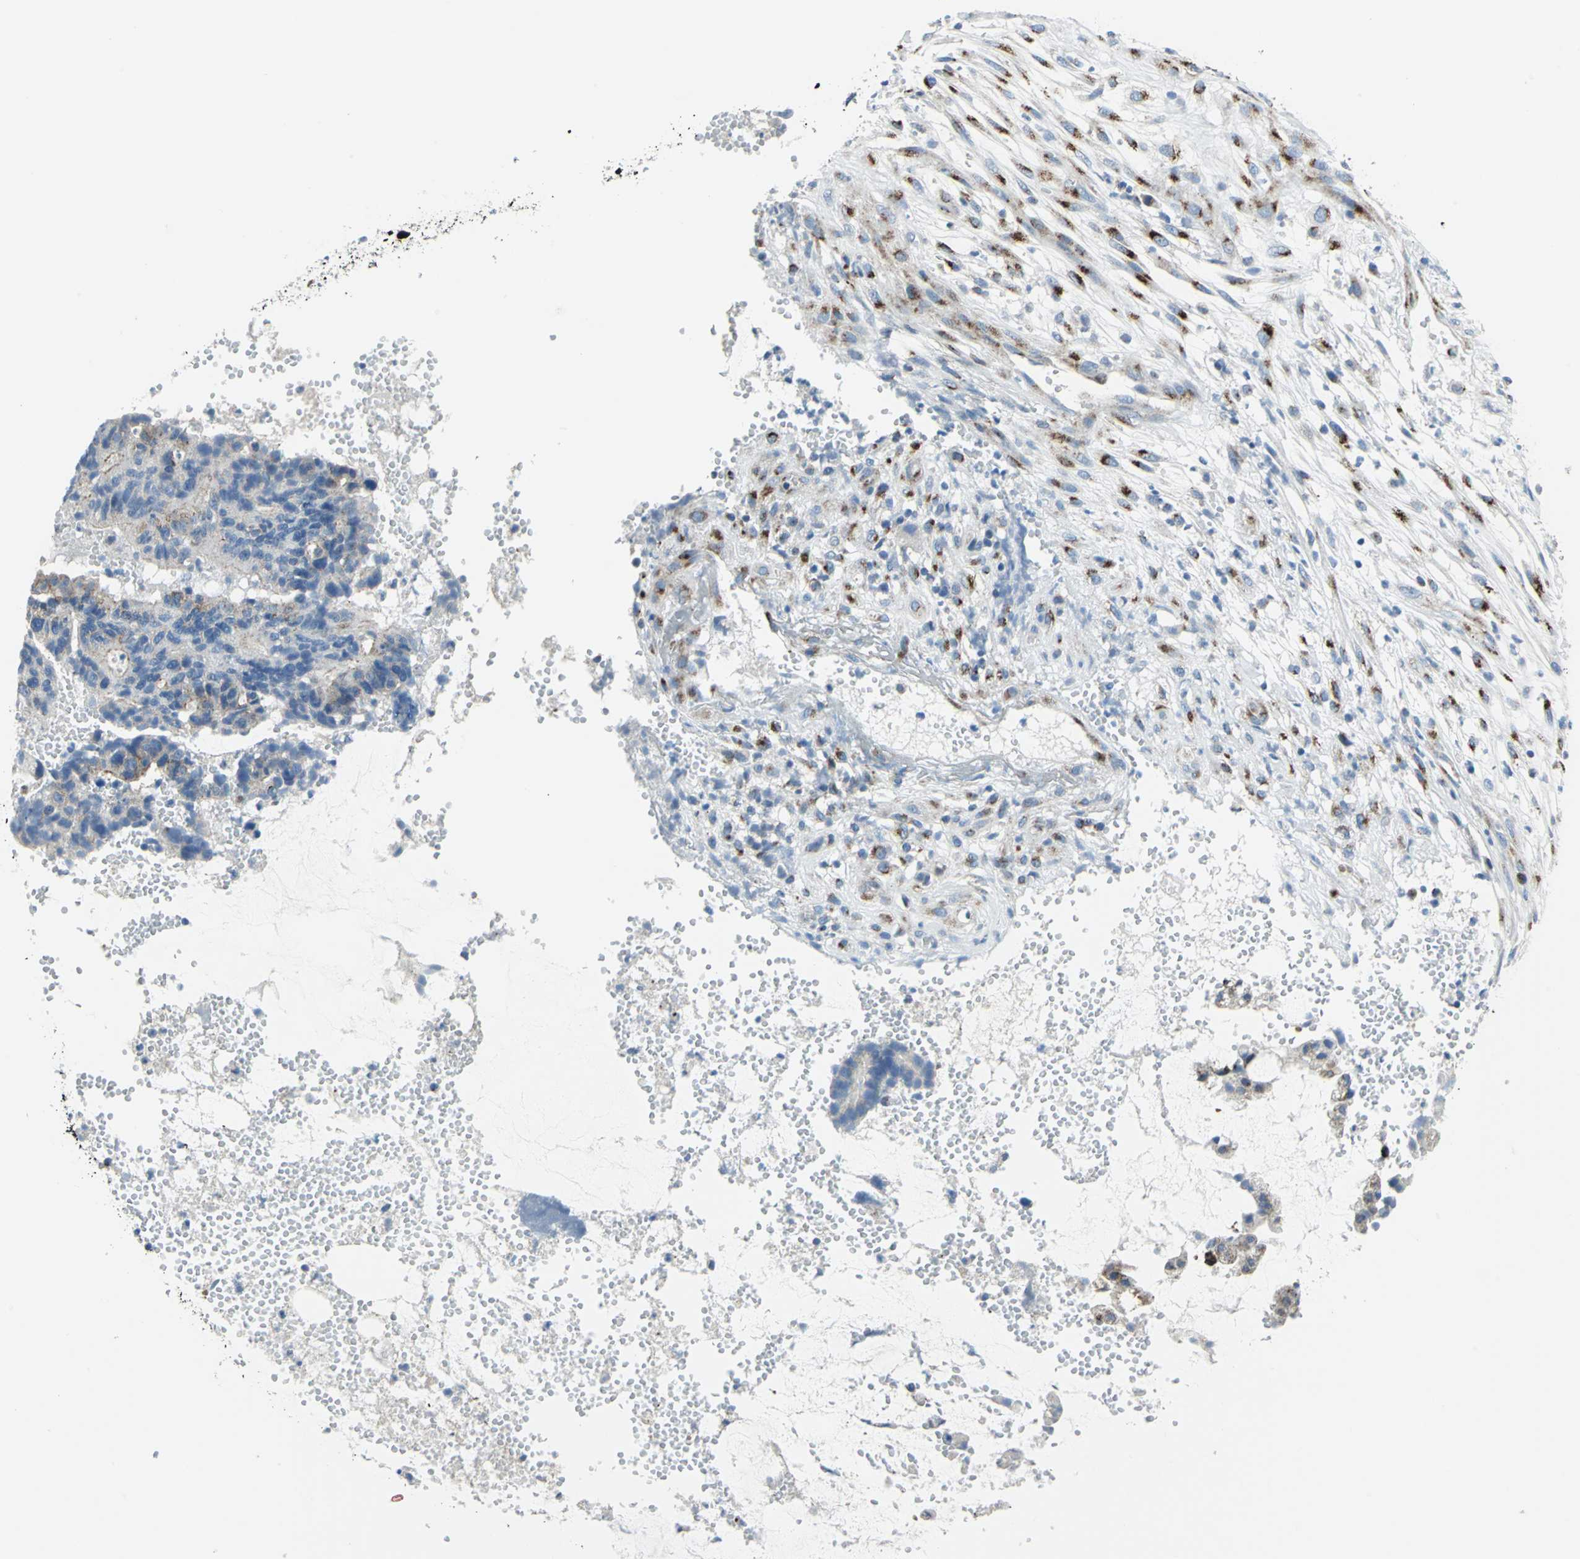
{"staining": {"intensity": "moderate", "quantity": "25%-75%", "location": "cytoplasmic/membranous"}, "tissue": "colorectal cancer", "cell_type": "Tumor cells", "image_type": "cancer", "snomed": [{"axis": "morphology", "description": "Adenocarcinoma, NOS"}, {"axis": "topography", "description": "Colon"}], "caption": "Brown immunohistochemical staining in human colorectal cancer shows moderate cytoplasmic/membranous positivity in about 25%-75% of tumor cells.", "gene": "GPR3", "patient": {"sex": "female", "age": 57}}